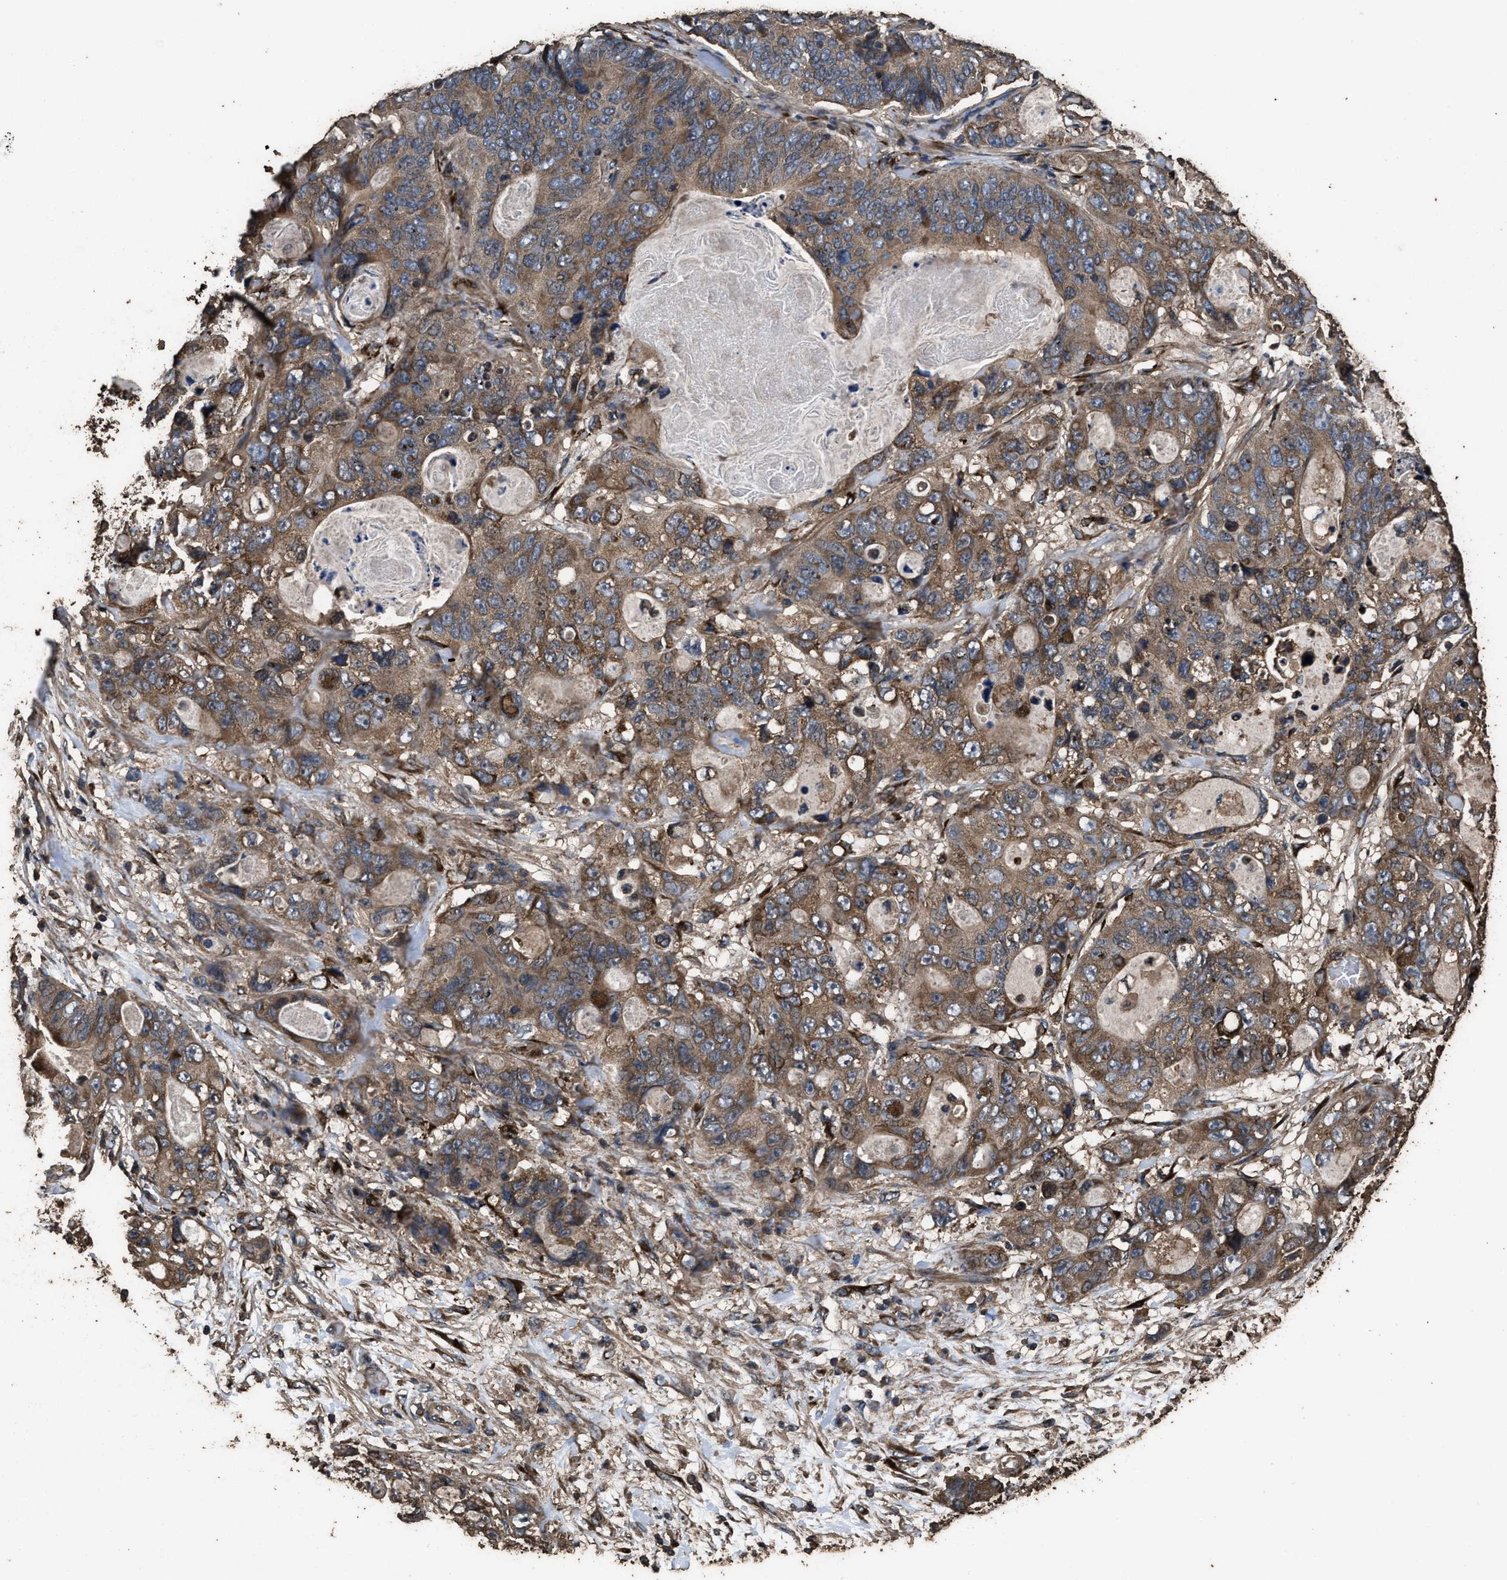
{"staining": {"intensity": "moderate", "quantity": ">75%", "location": "cytoplasmic/membranous"}, "tissue": "stomach cancer", "cell_type": "Tumor cells", "image_type": "cancer", "snomed": [{"axis": "morphology", "description": "Normal tissue, NOS"}, {"axis": "morphology", "description": "Adenocarcinoma, NOS"}, {"axis": "topography", "description": "Stomach"}], "caption": "This is a histology image of IHC staining of stomach cancer (adenocarcinoma), which shows moderate staining in the cytoplasmic/membranous of tumor cells.", "gene": "ZMYND19", "patient": {"sex": "female", "age": 89}}